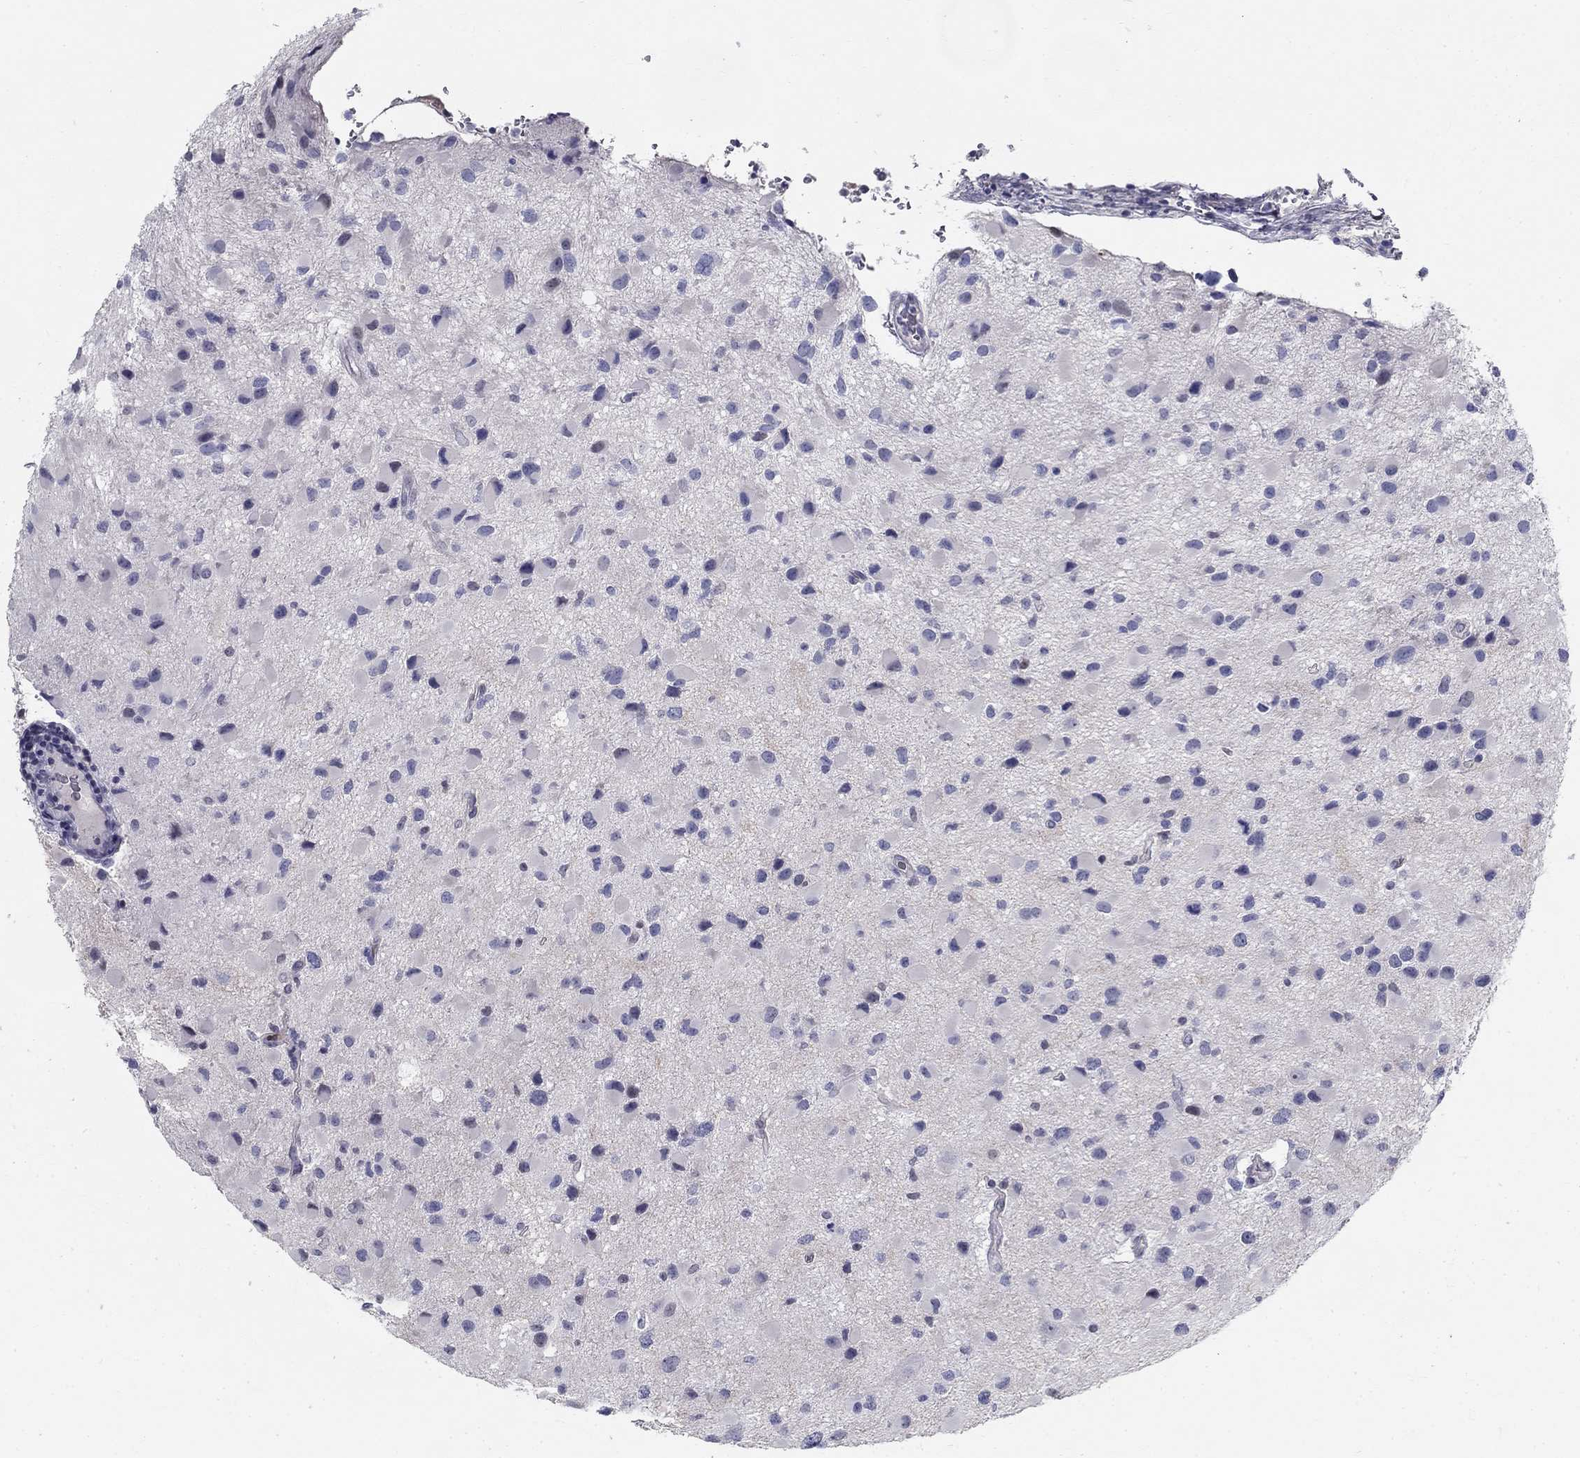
{"staining": {"intensity": "negative", "quantity": "none", "location": "none"}, "tissue": "glioma", "cell_type": "Tumor cells", "image_type": "cancer", "snomed": [{"axis": "morphology", "description": "Glioma, malignant, Low grade"}, {"axis": "topography", "description": "Brain"}], "caption": "This is a image of immunohistochemistry staining of malignant glioma (low-grade), which shows no staining in tumor cells.", "gene": "GUCA1A", "patient": {"sex": "female", "age": 32}}